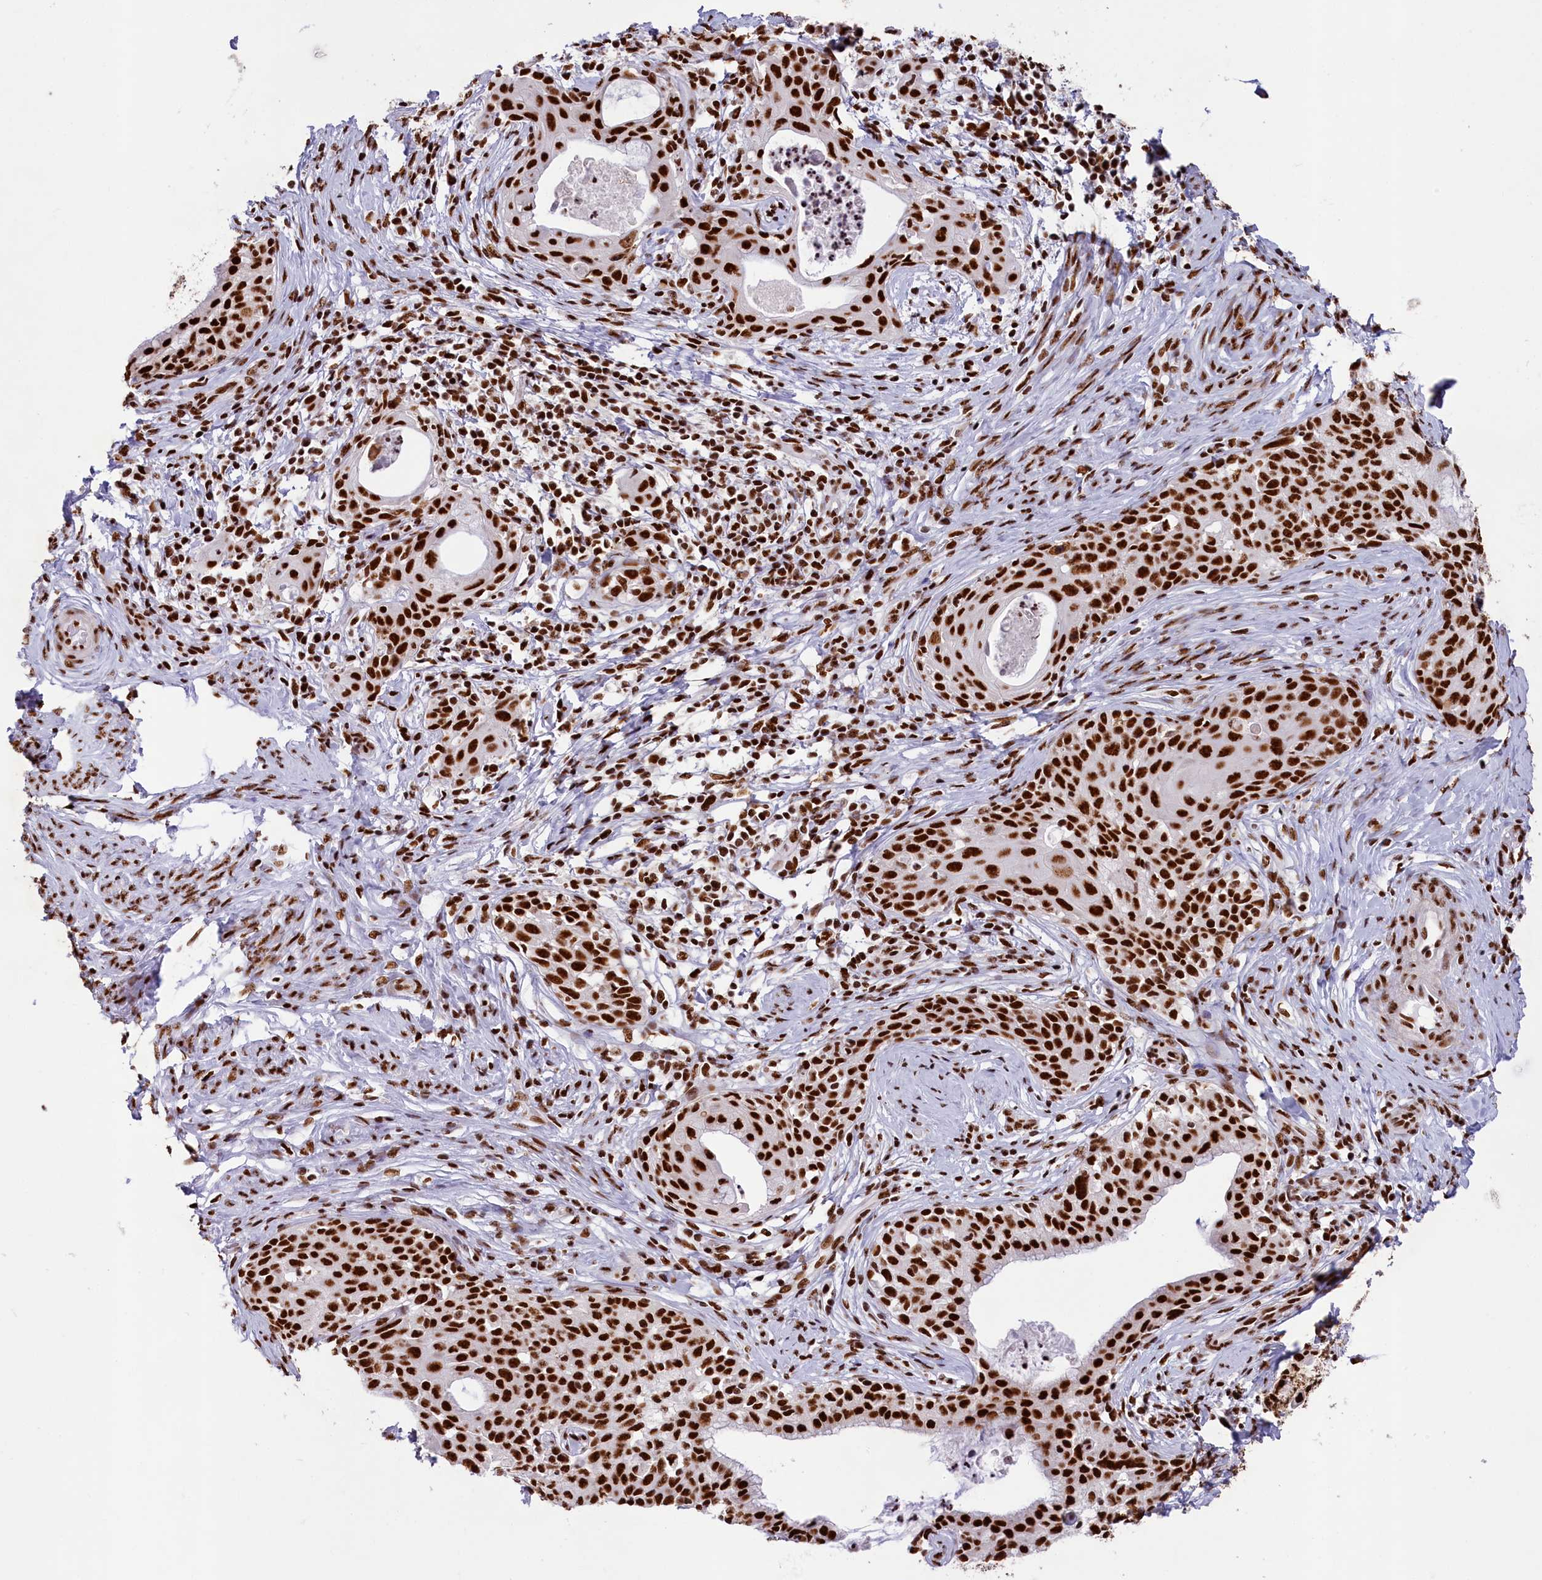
{"staining": {"intensity": "strong", "quantity": ">75%", "location": "nuclear"}, "tissue": "cervical cancer", "cell_type": "Tumor cells", "image_type": "cancer", "snomed": [{"axis": "morphology", "description": "Squamous cell carcinoma, NOS"}, {"axis": "morphology", "description": "Adenocarcinoma, NOS"}, {"axis": "topography", "description": "Cervix"}], "caption": "An image of human cervical cancer (squamous cell carcinoma) stained for a protein demonstrates strong nuclear brown staining in tumor cells.", "gene": "SNRNP70", "patient": {"sex": "female", "age": 52}}